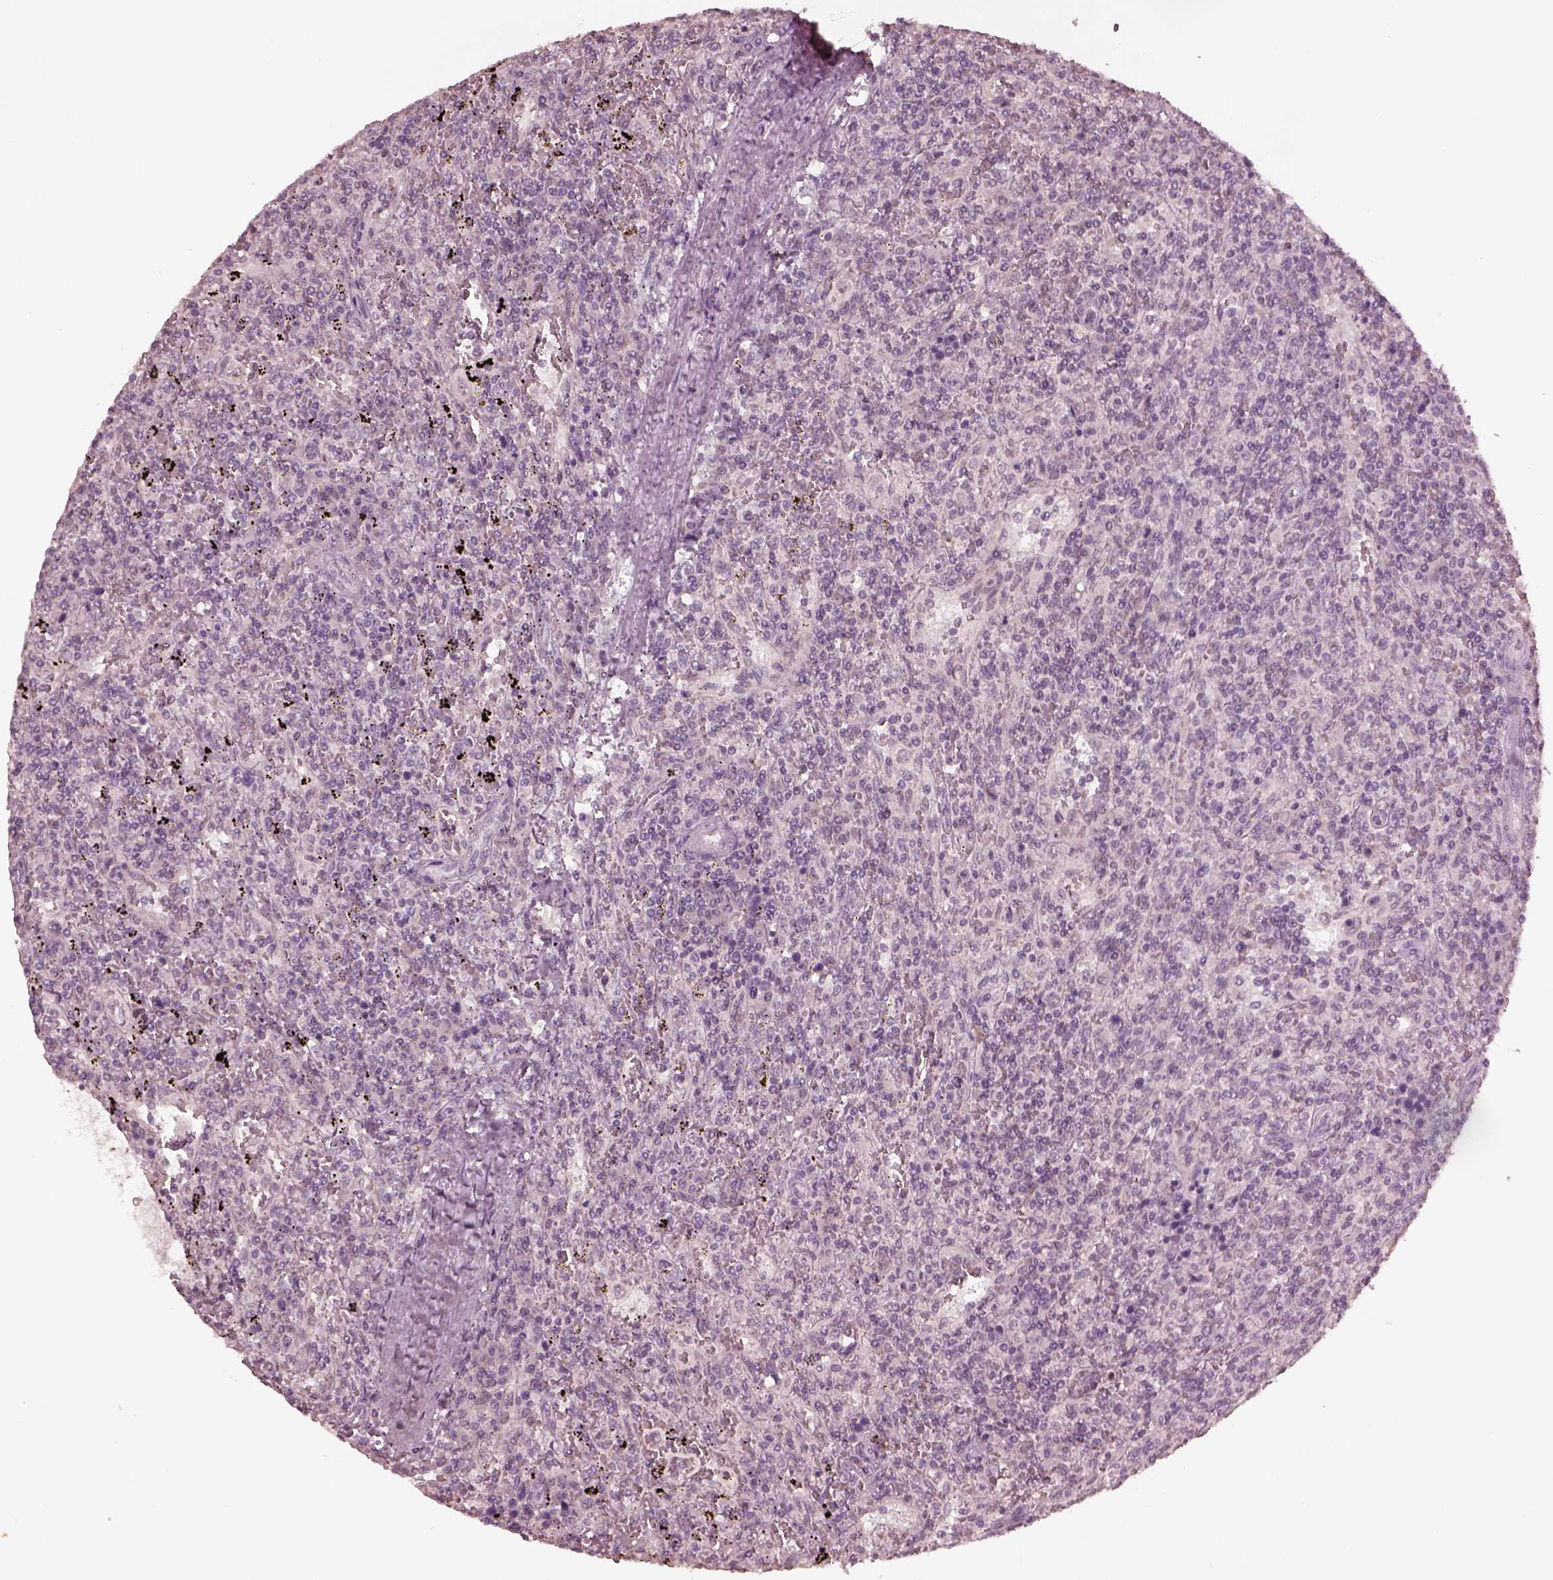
{"staining": {"intensity": "negative", "quantity": "none", "location": "none"}, "tissue": "lymphoma", "cell_type": "Tumor cells", "image_type": "cancer", "snomed": [{"axis": "morphology", "description": "Malignant lymphoma, non-Hodgkin's type, Low grade"}, {"axis": "topography", "description": "Spleen"}], "caption": "Immunohistochemistry histopathology image of neoplastic tissue: lymphoma stained with DAB (3,3'-diaminobenzidine) shows no significant protein staining in tumor cells. (Immunohistochemistry (ihc), brightfield microscopy, high magnification).", "gene": "KRT79", "patient": {"sex": "male", "age": 62}}